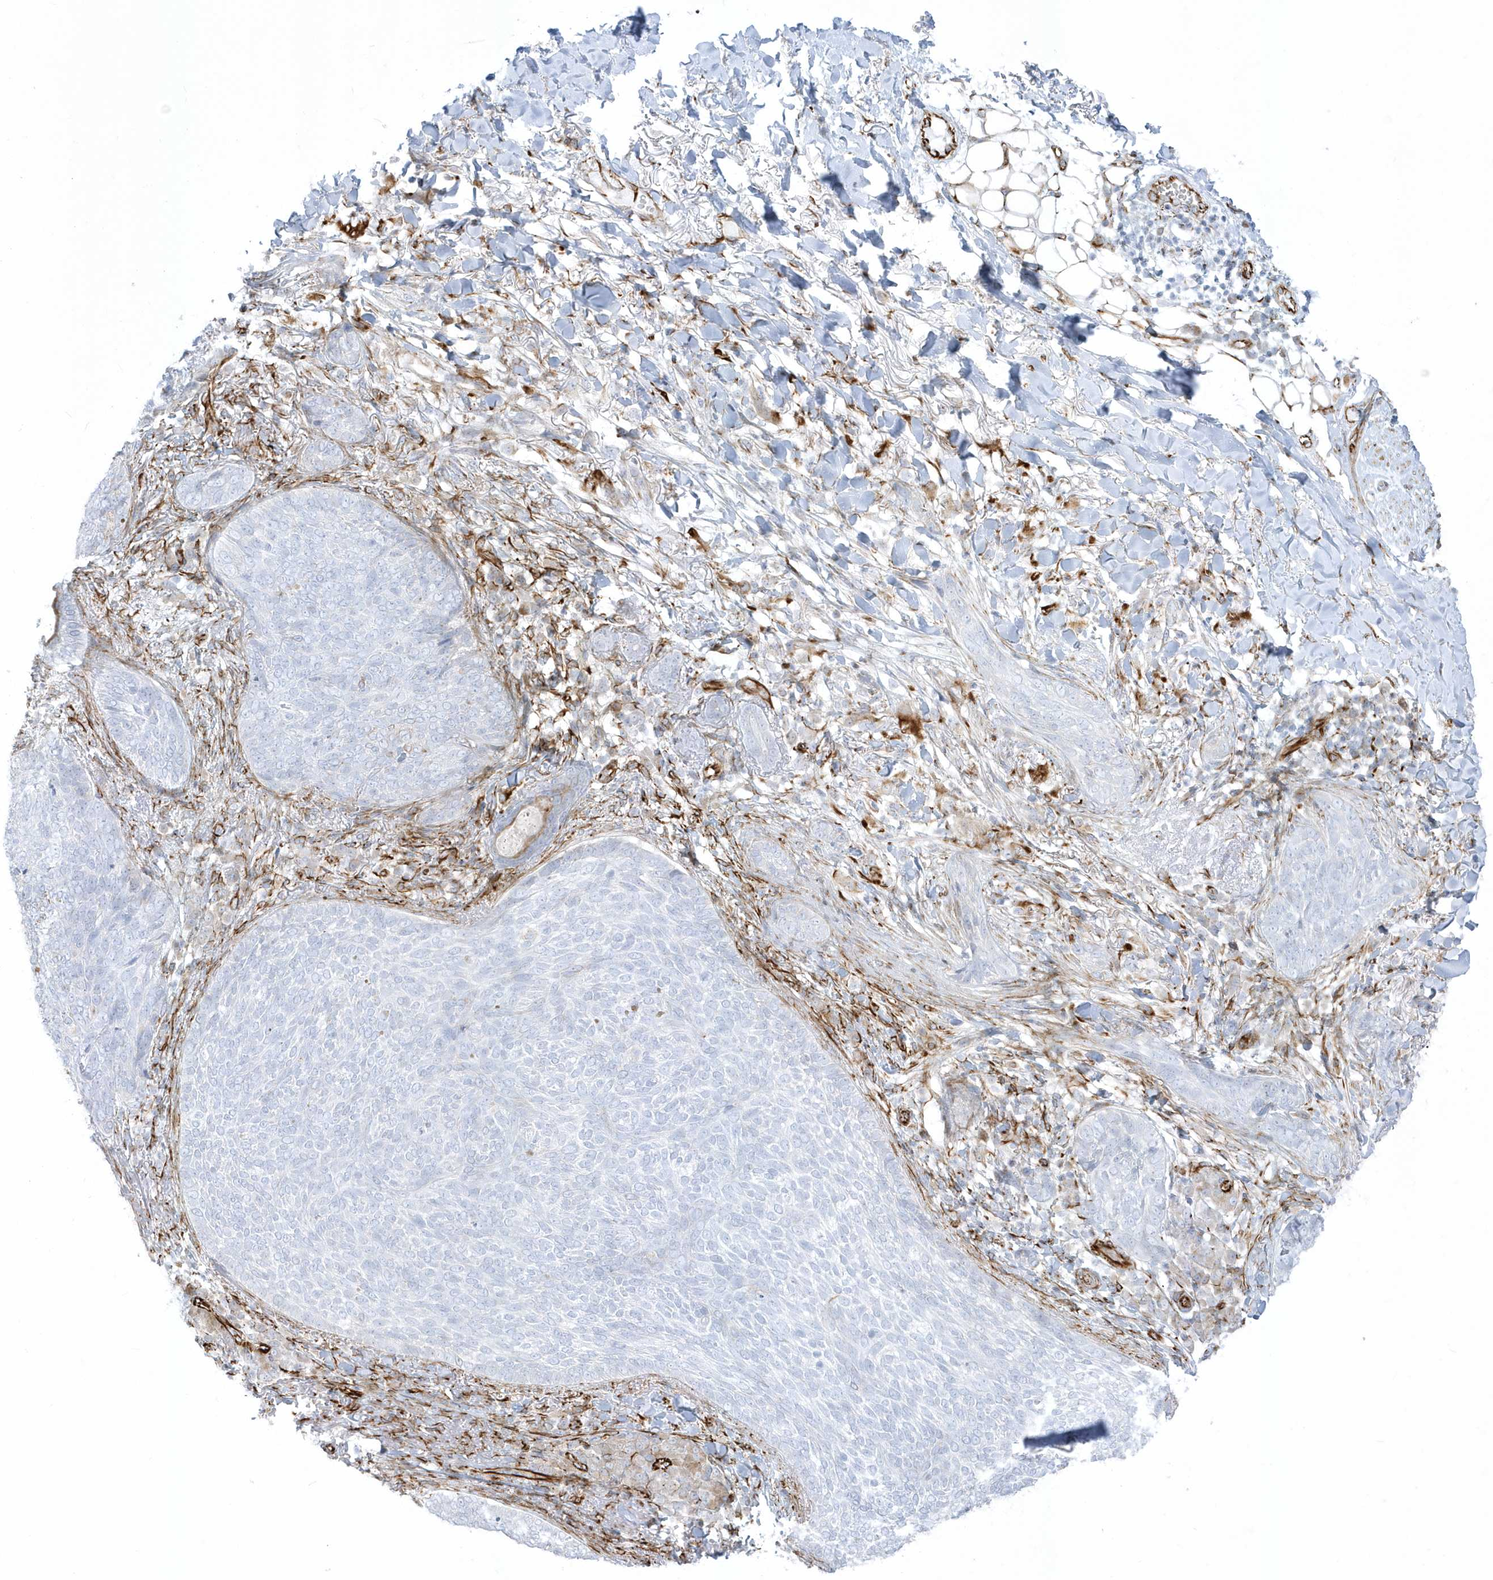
{"staining": {"intensity": "negative", "quantity": "none", "location": "none"}, "tissue": "skin cancer", "cell_type": "Tumor cells", "image_type": "cancer", "snomed": [{"axis": "morphology", "description": "Basal cell carcinoma"}, {"axis": "topography", "description": "Skin"}], "caption": "Micrograph shows no significant protein staining in tumor cells of skin basal cell carcinoma. (DAB IHC with hematoxylin counter stain).", "gene": "PPIL6", "patient": {"sex": "male", "age": 85}}